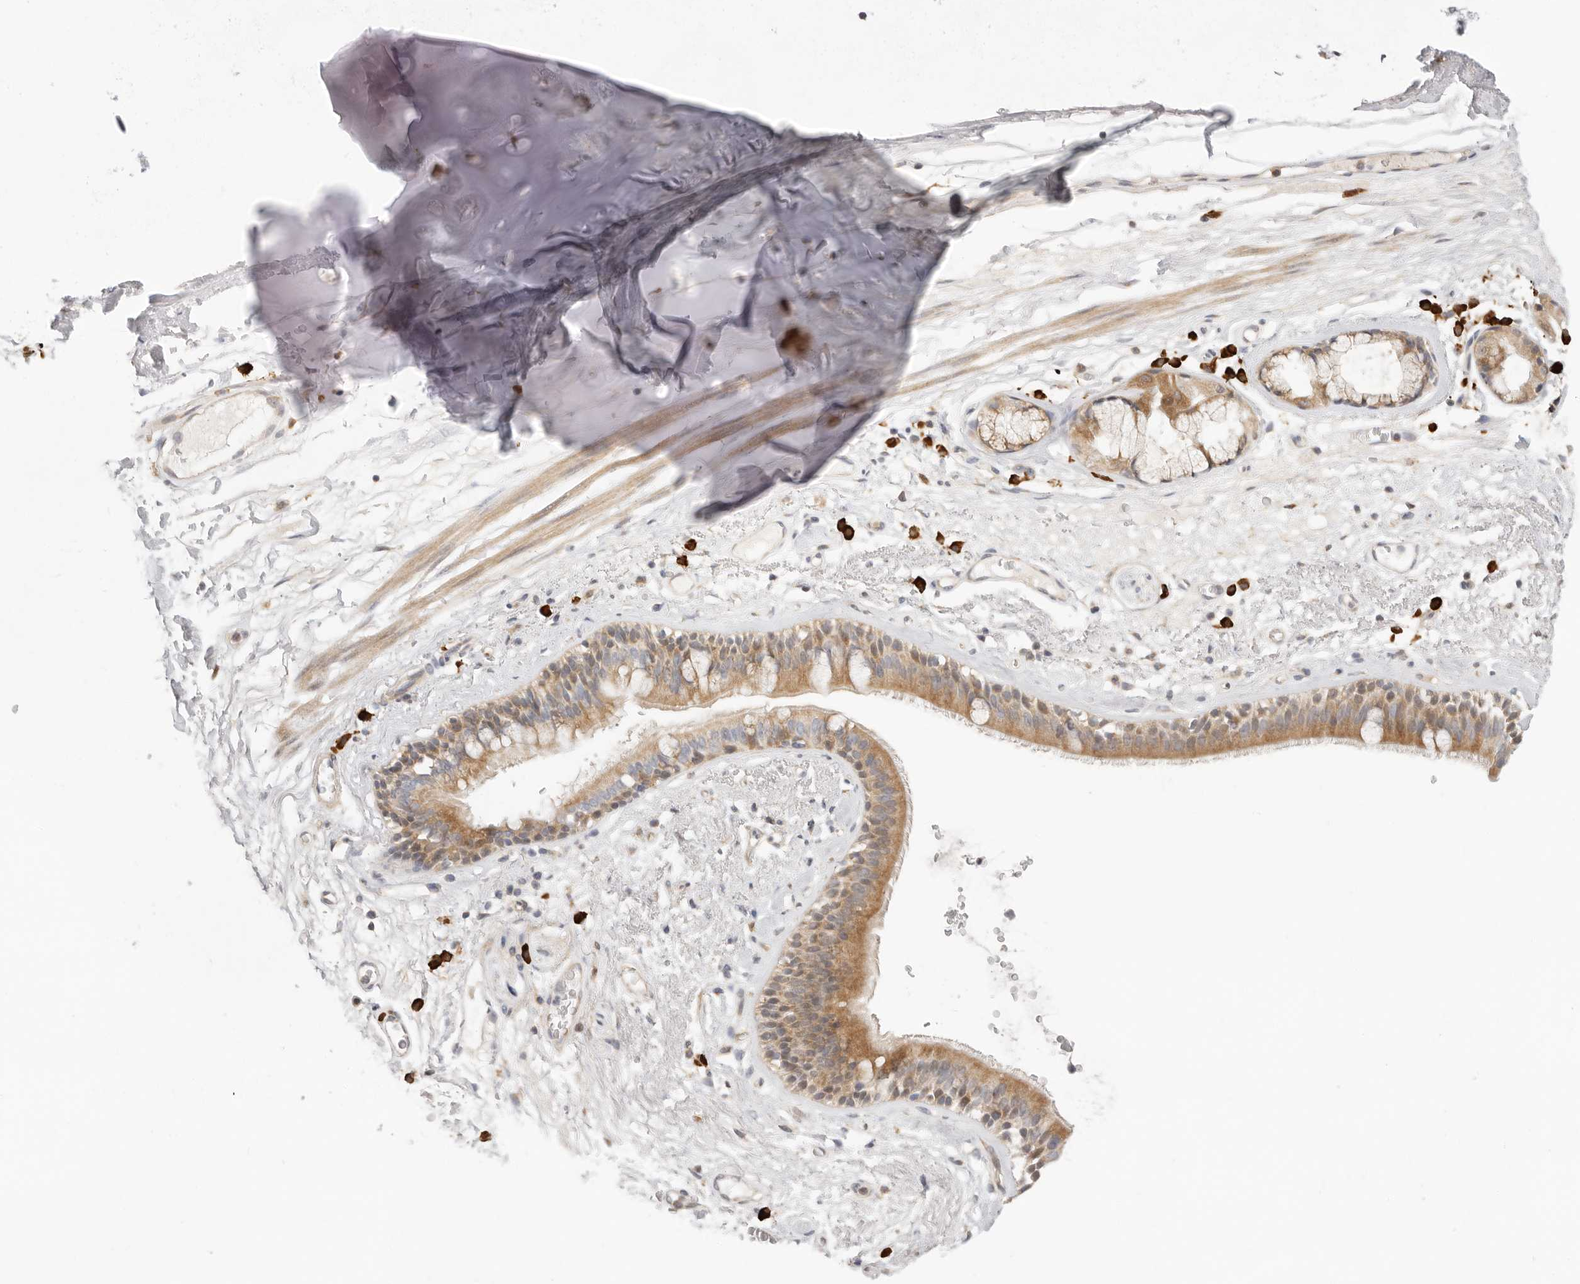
{"staining": {"intensity": "negative", "quantity": "none", "location": "none"}, "tissue": "adipose tissue", "cell_type": "Adipocytes", "image_type": "normal", "snomed": [{"axis": "morphology", "description": "Normal tissue, NOS"}, {"axis": "topography", "description": "Cartilage tissue"}], "caption": "A photomicrograph of human adipose tissue is negative for staining in adipocytes. (Immunohistochemistry (ihc), brightfield microscopy, high magnification).", "gene": "USH1C", "patient": {"sex": "female", "age": 63}}